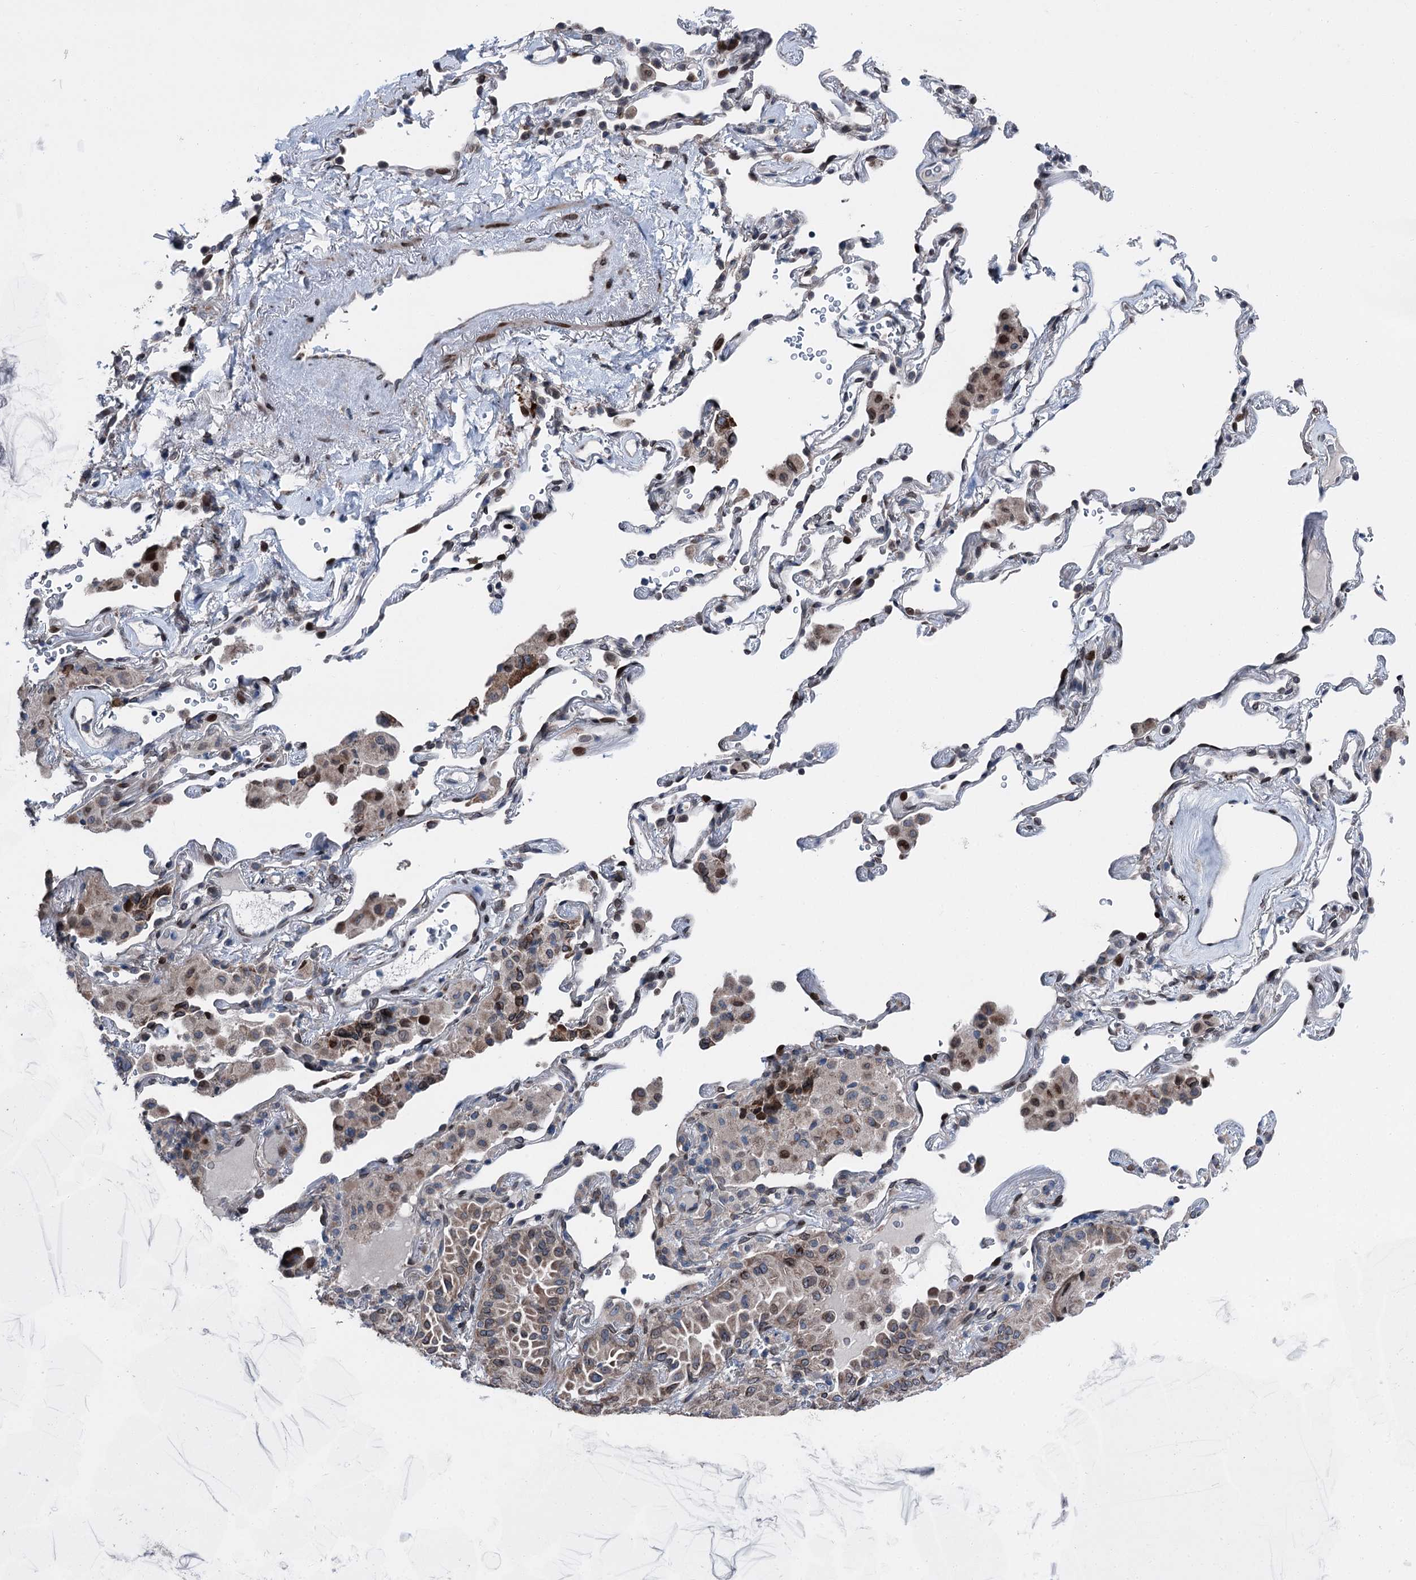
{"staining": {"intensity": "moderate", "quantity": ">75%", "location": "cytoplasmic/membranous"}, "tissue": "lung cancer", "cell_type": "Tumor cells", "image_type": "cancer", "snomed": [{"axis": "morphology", "description": "Adenocarcinoma, NOS"}, {"axis": "topography", "description": "Lung"}], "caption": "Tumor cells reveal medium levels of moderate cytoplasmic/membranous positivity in approximately >75% of cells in human adenocarcinoma (lung). The staining is performed using DAB (3,3'-diaminobenzidine) brown chromogen to label protein expression. The nuclei are counter-stained blue using hematoxylin.", "gene": "MRPL14", "patient": {"sex": "female", "age": 69}}